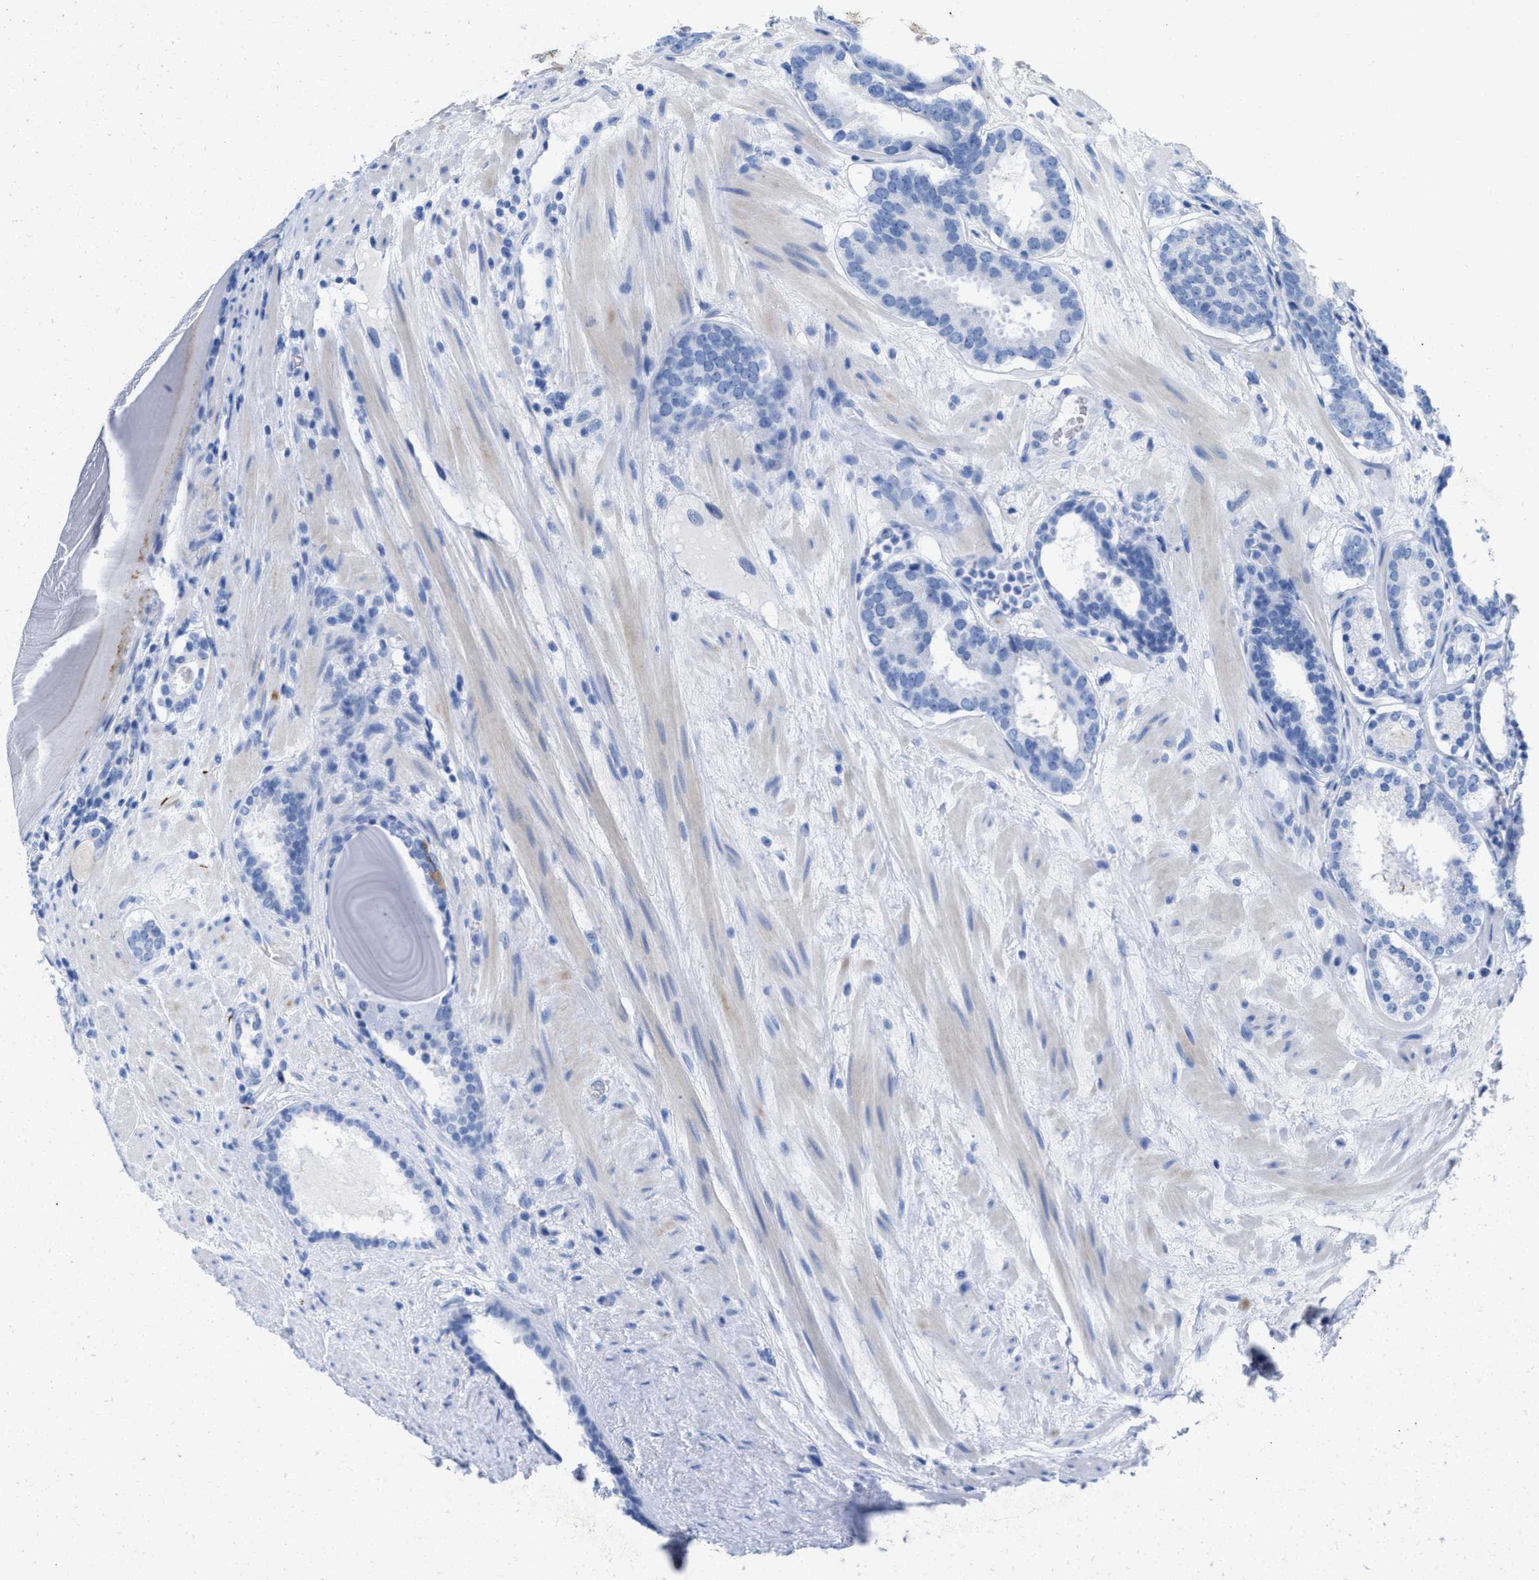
{"staining": {"intensity": "negative", "quantity": "none", "location": "none"}, "tissue": "prostate cancer", "cell_type": "Tumor cells", "image_type": "cancer", "snomed": [{"axis": "morphology", "description": "Adenocarcinoma, Low grade"}, {"axis": "topography", "description": "Prostate"}], "caption": "A photomicrograph of human adenocarcinoma (low-grade) (prostate) is negative for staining in tumor cells.", "gene": "ANKFN1", "patient": {"sex": "male", "age": 69}}